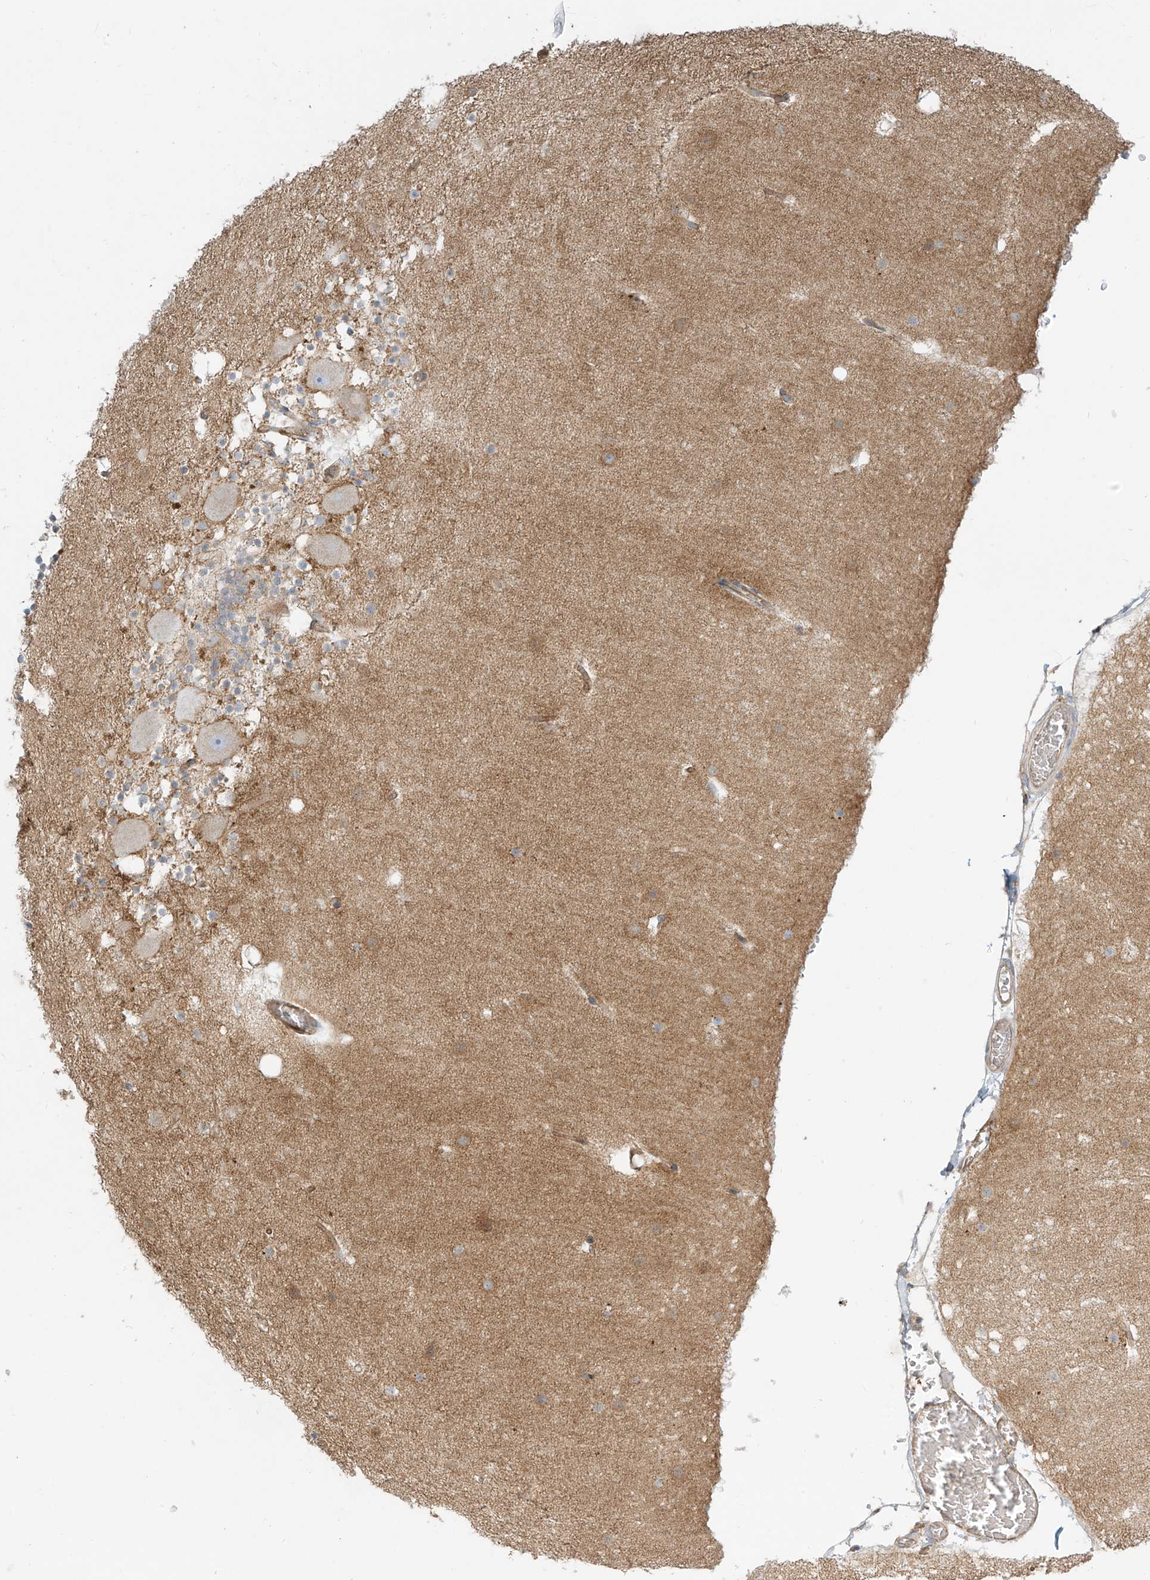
{"staining": {"intensity": "moderate", "quantity": "25%-75%", "location": "cytoplasmic/membranous"}, "tissue": "cerebellum", "cell_type": "Cells in granular layer", "image_type": "normal", "snomed": [{"axis": "morphology", "description": "Normal tissue, NOS"}, {"axis": "topography", "description": "Cerebellum"}], "caption": "Immunohistochemistry micrograph of normal cerebellum: cerebellum stained using immunohistochemistry displays medium levels of moderate protein expression localized specifically in the cytoplasmic/membranous of cells in granular layer, appearing as a cytoplasmic/membranous brown color.", "gene": "LZTS3", "patient": {"sex": "male", "age": 57}}